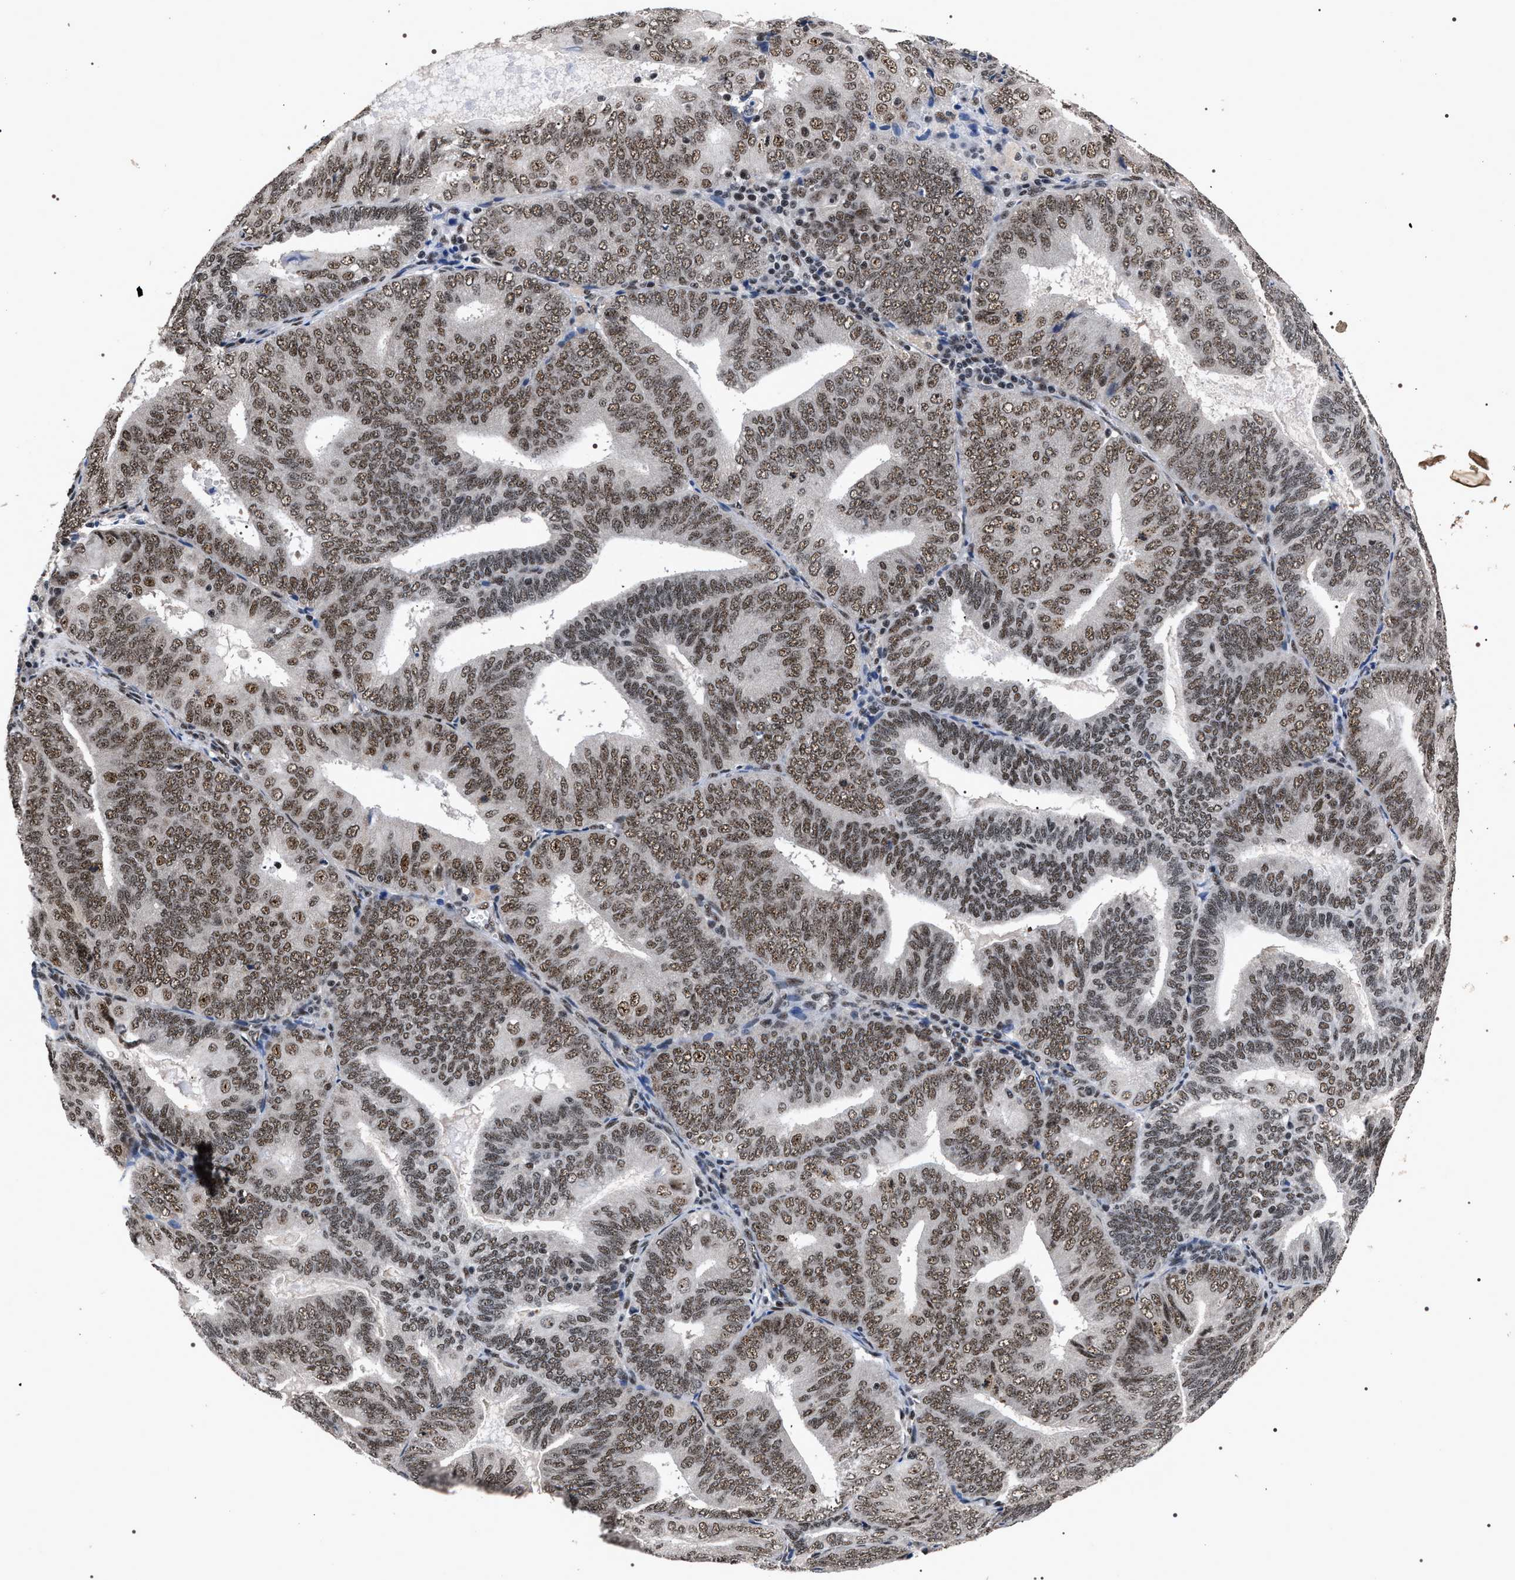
{"staining": {"intensity": "moderate", "quantity": ">75%", "location": "nuclear"}, "tissue": "endometrial cancer", "cell_type": "Tumor cells", "image_type": "cancer", "snomed": [{"axis": "morphology", "description": "Adenocarcinoma, NOS"}, {"axis": "topography", "description": "Endometrium"}], "caption": "IHC photomicrograph of human endometrial adenocarcinoma stained for a protein (brown), which demonstrates medium levels of moderate nuclear positivity in approximately >75% of tumor cells.", "gene": "RRP1B", "patient": {"sex": "female", "age": 81}}